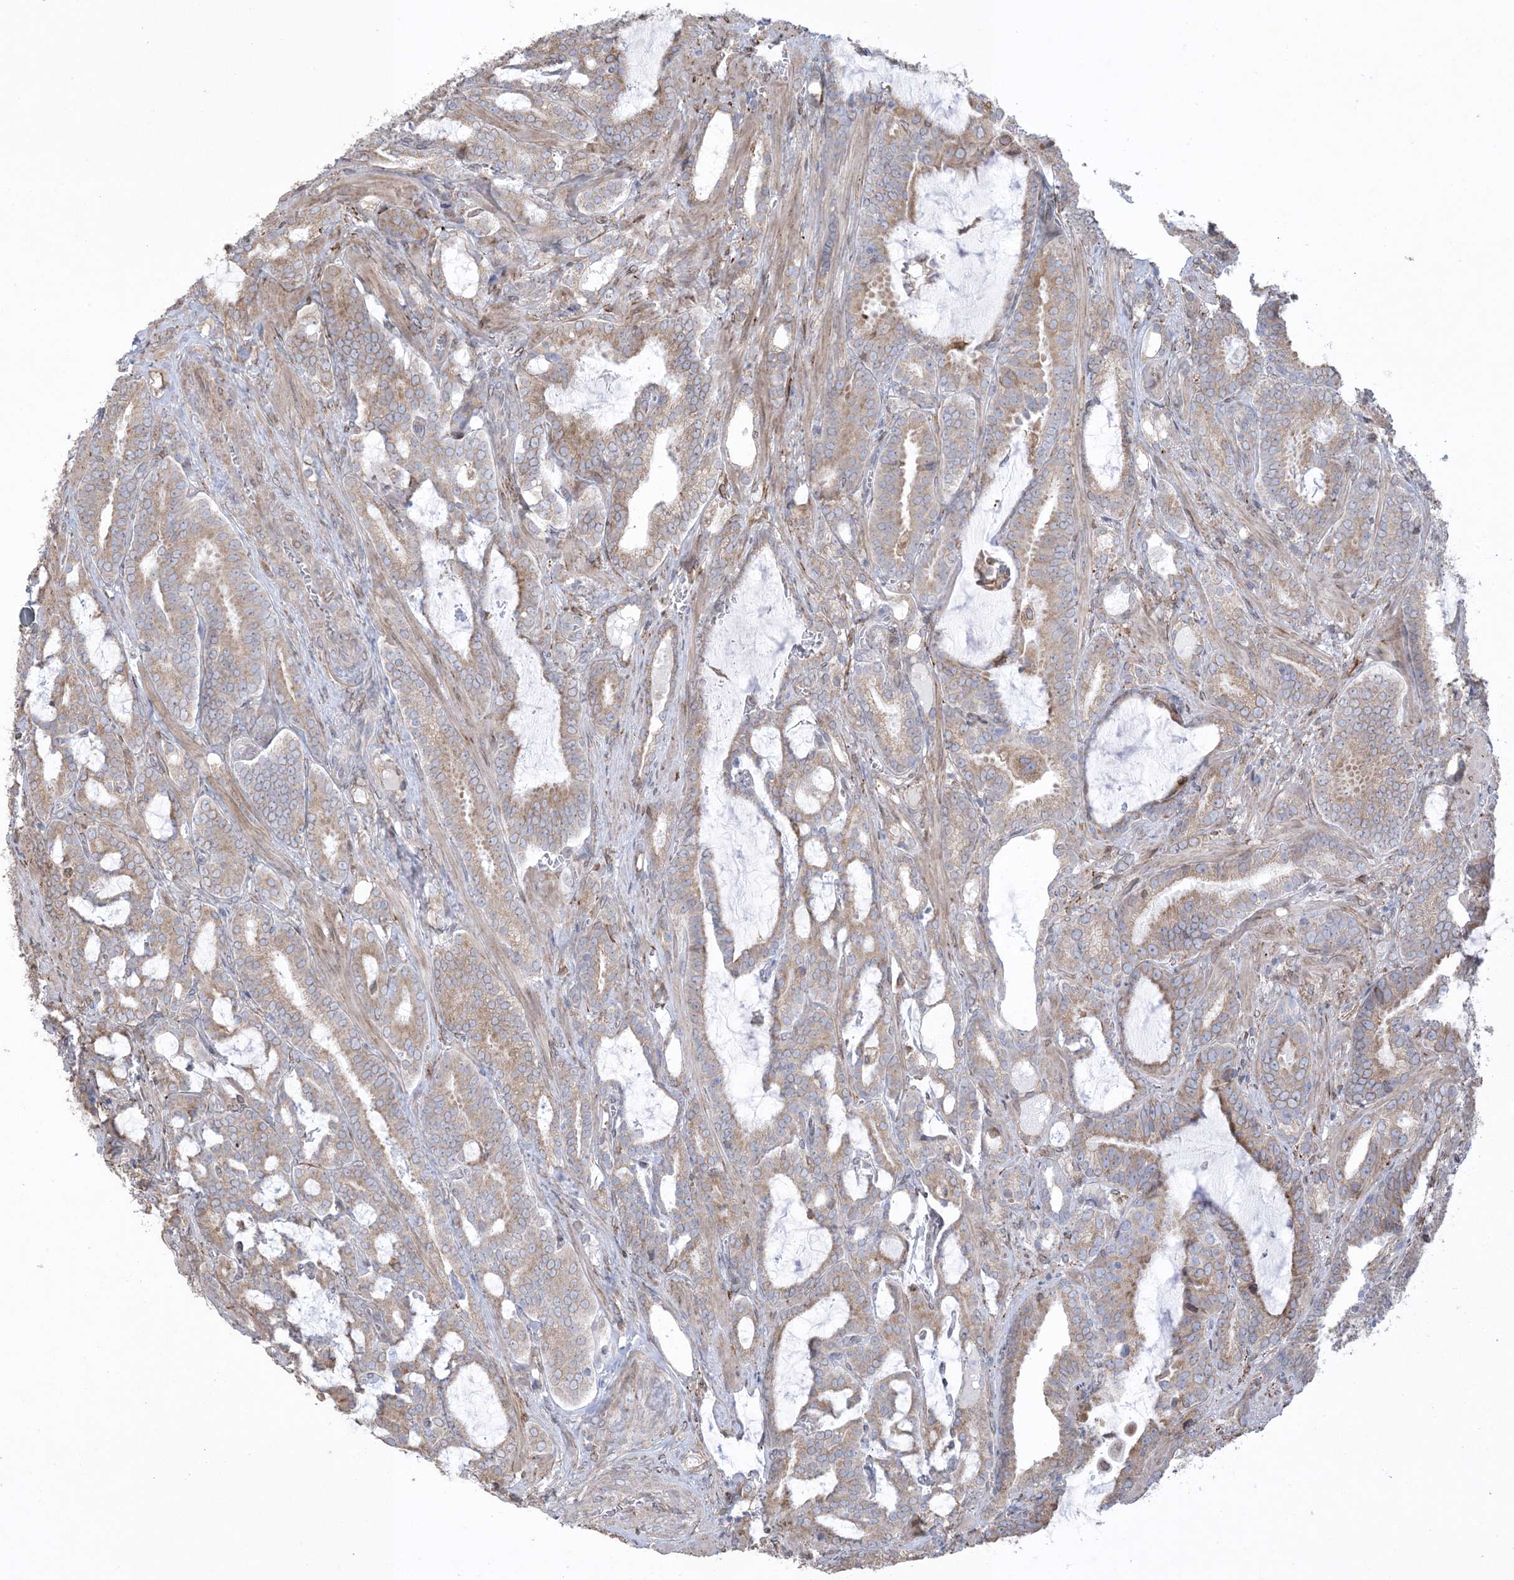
{"staining": {"intensity": "moderate", "quantity": ">75%", "location": "cytoplasmic/membranous"}, "tissue": "prostate cancer", "cell_type": "Tumor cells", "image_type": "cancer", "snomed": [{"axis": "morphology", "description": "Adenocarcinoma, High grade"}, {"axis": "topography", "description": "Prostate and seminal vesicle, NOS"}], "caption": "Immunohistochemistry staining of prostate cancer, which exhibits medium levels of moderate cytoplasmic/membranous staining in approximately >75% of tumor cells indicating moderate cytoplasmic/membranous protein staining. The staining was performed using DAB (3,3'-diaminobenzidine) (brown) for protein detection and nuclei were counterstained in hematoxylin (blue).", "gene": "SHANK1", "patient": {"sex": "male", "age": 67}}